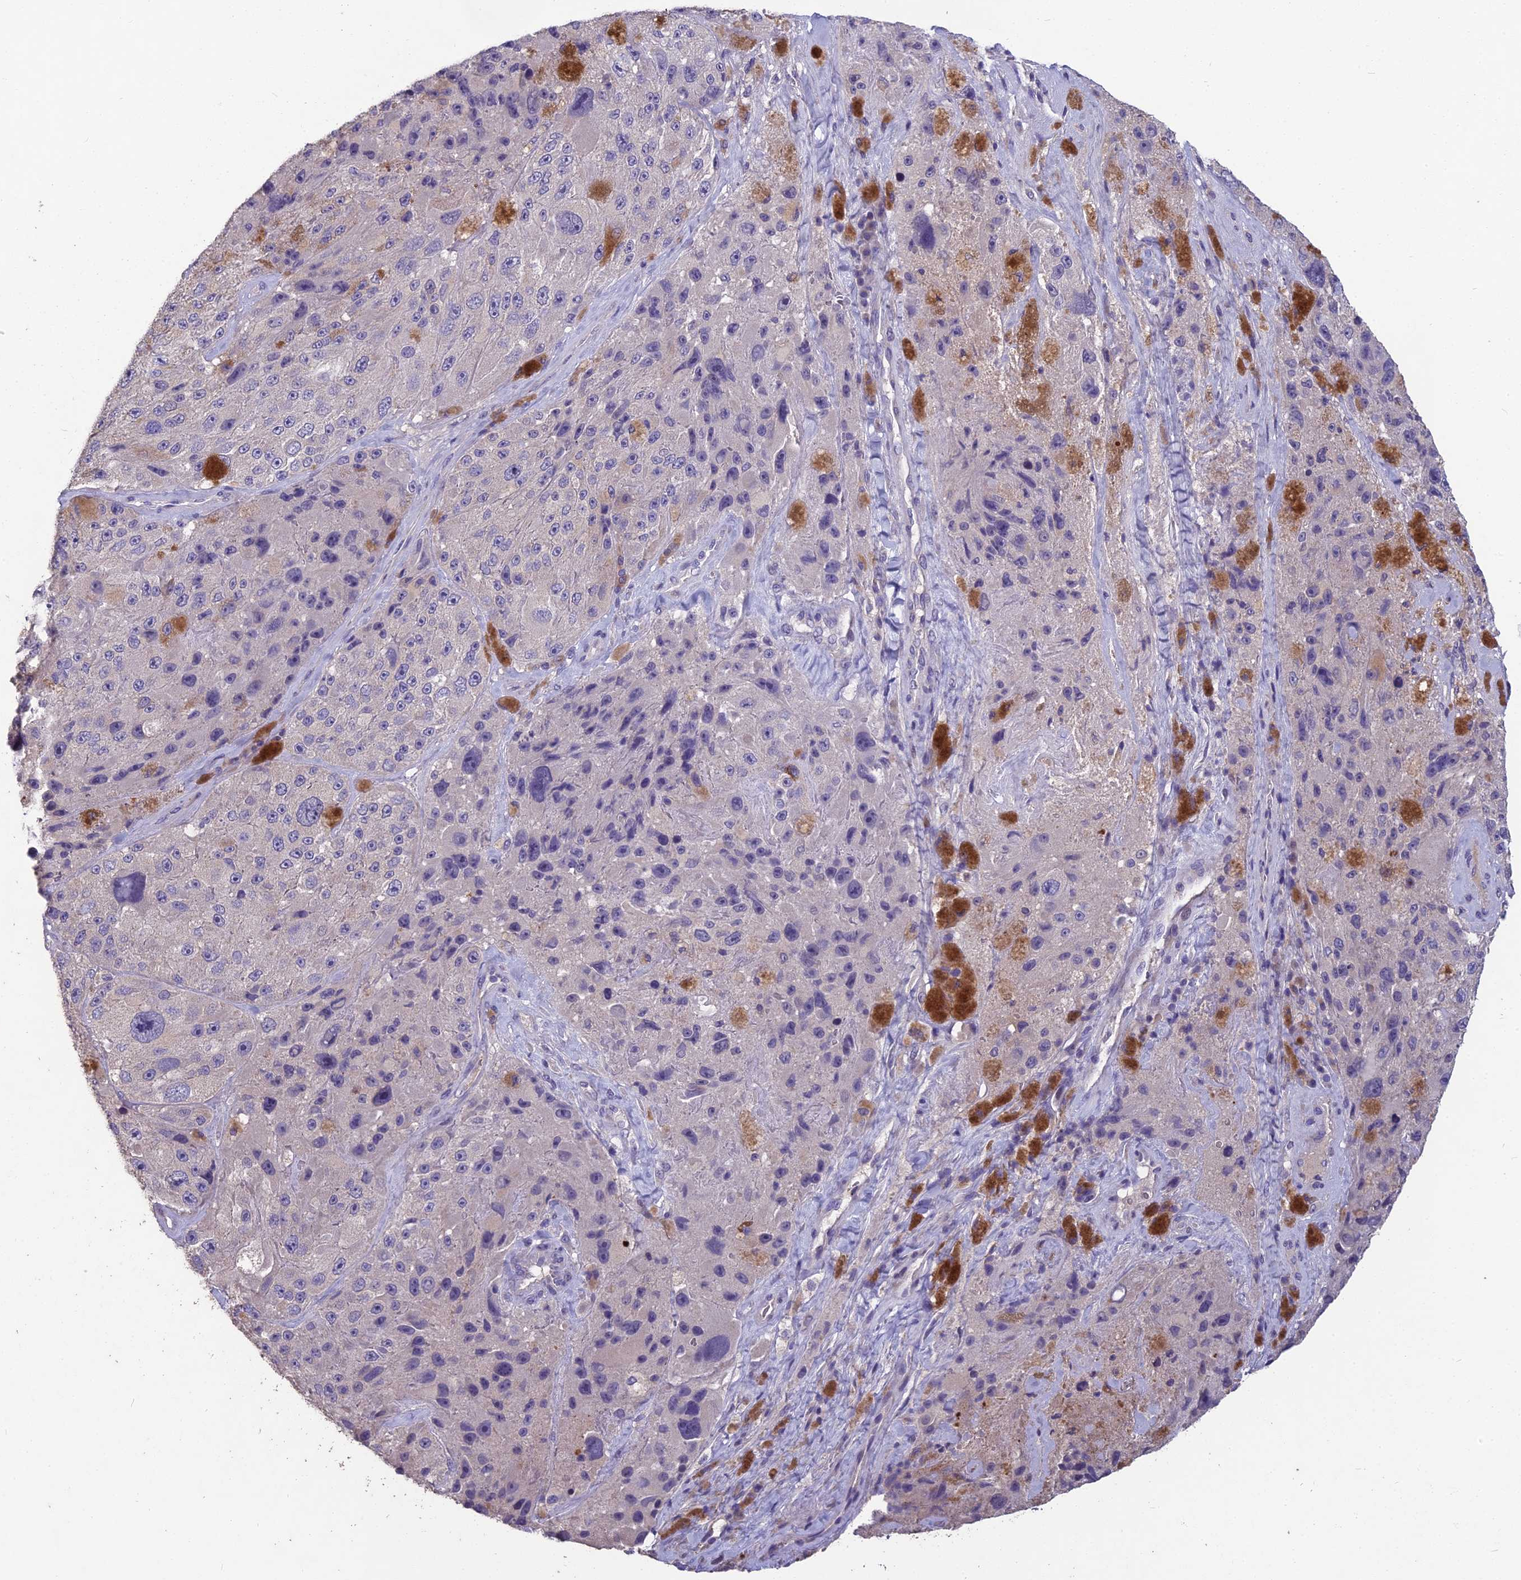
{"staining": {"intensity": "negative", "quantity": "none", "location": "none"}, "tissue": "melanoma", "cell_type": "Tumor cells", "image_type": "cancer", "snomed": [{"axis": "morphology", "description": "Malignant melanoma, Metastatic site"}, {"axis": "topography", "description": "Lymph node"}], "caption": "An immunohistochemistry (IHC) image of melanoma is shown. There is no staining in tumor cells of melanoma. The staining was performed using DAB to visualize the protein expression in brown, while the nuclei were stained in blue with hematoxylin (Magnification: 20x).", "gene": "CEACAM16", "patient": {"sex": "male", "age": 62}}